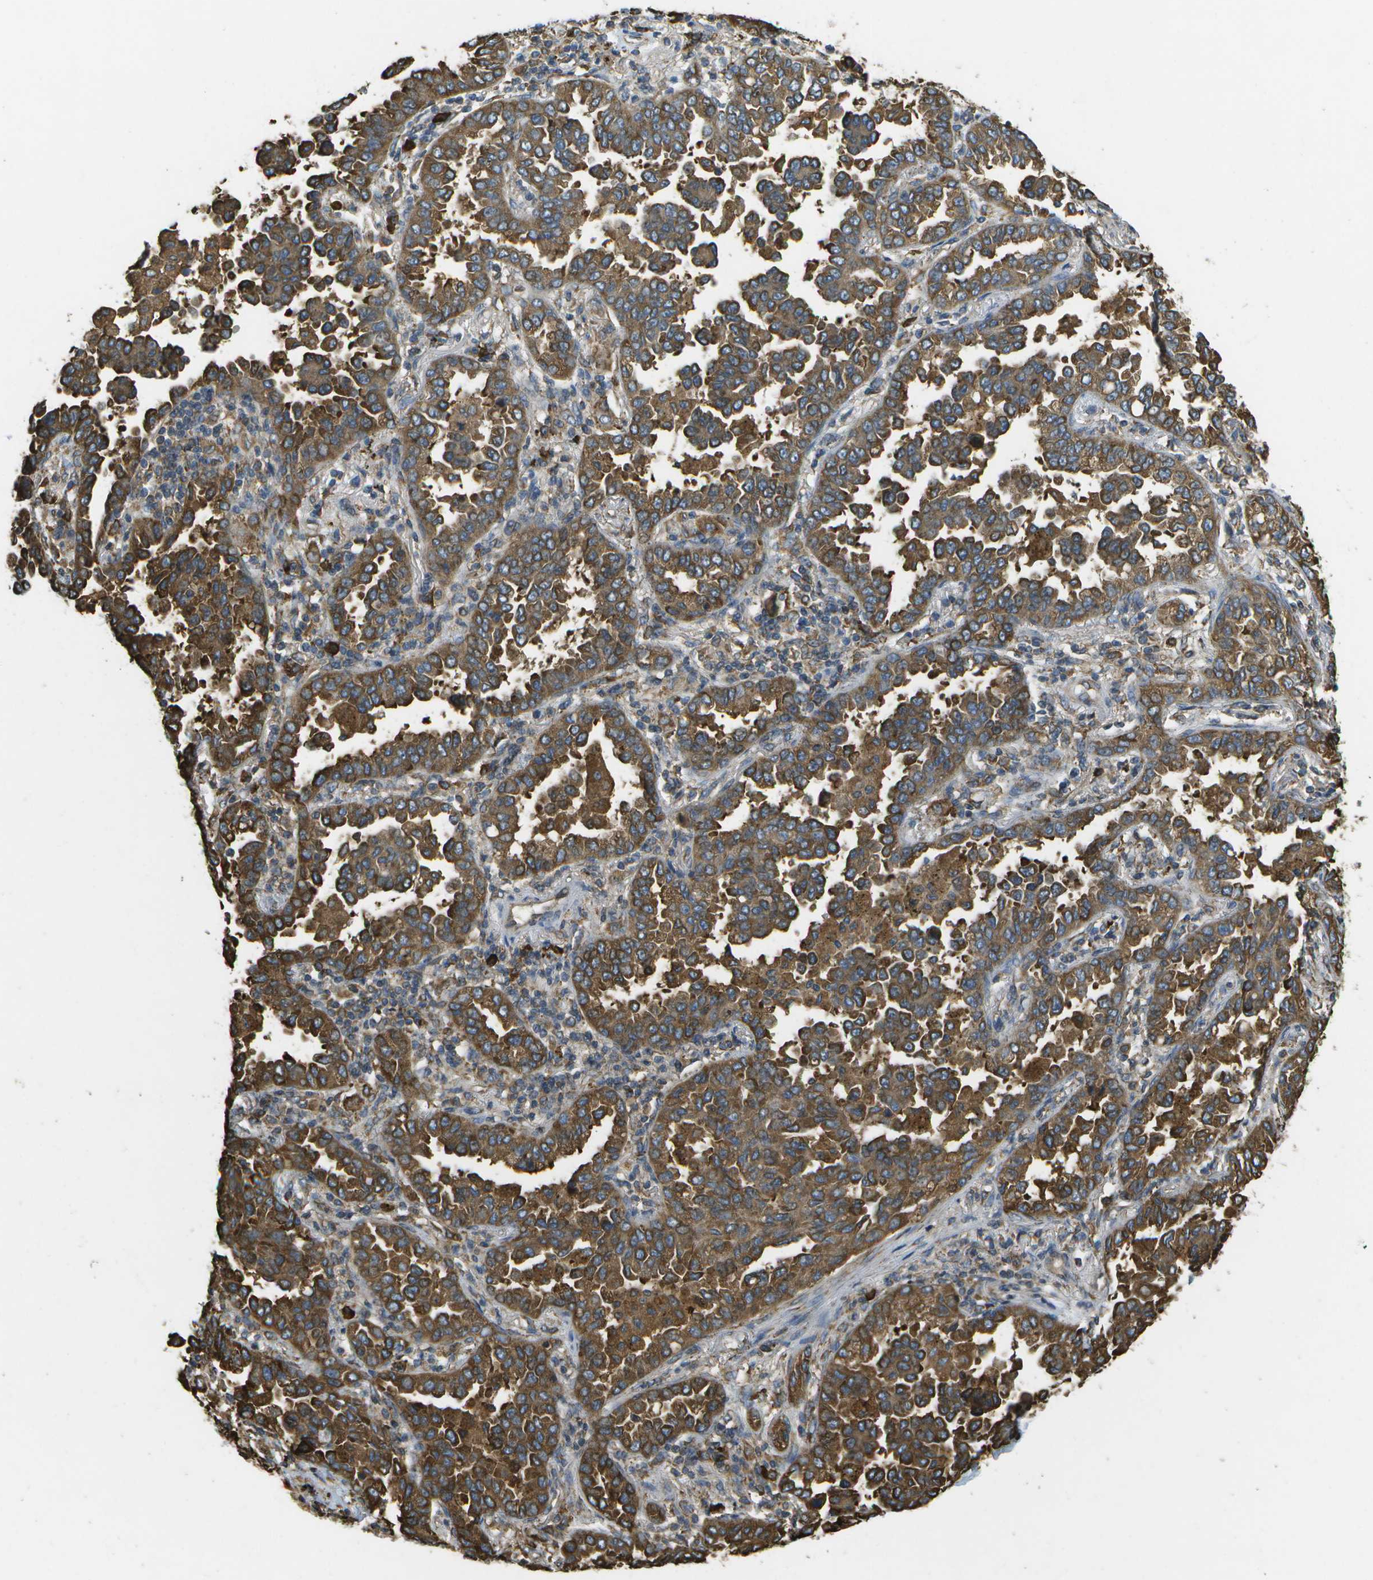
{"staining": {"intensity": "strong", "quantity": ">75%", "location": "cytoplasmic/membranous"}, "tissue": "lung cancer", "cell_type": "Tumor cells", "image_type": "cancer", "snomed": [{"axis": "morphology", "description": "Normal tissue, NOS"}, {"axis": "morphology", "description": "Adenocarcinoma, NOS"}, {"axis": "topography", "description": "Lung"}], "caption": "This micrograph reveals immunohistochemistry staining of lung cancer, with high strong cytoplasmic/membranous staining in about >75% of tumor cells.", "gene": "PDIA4", "patient": {"sex": "male", "age": 59}}